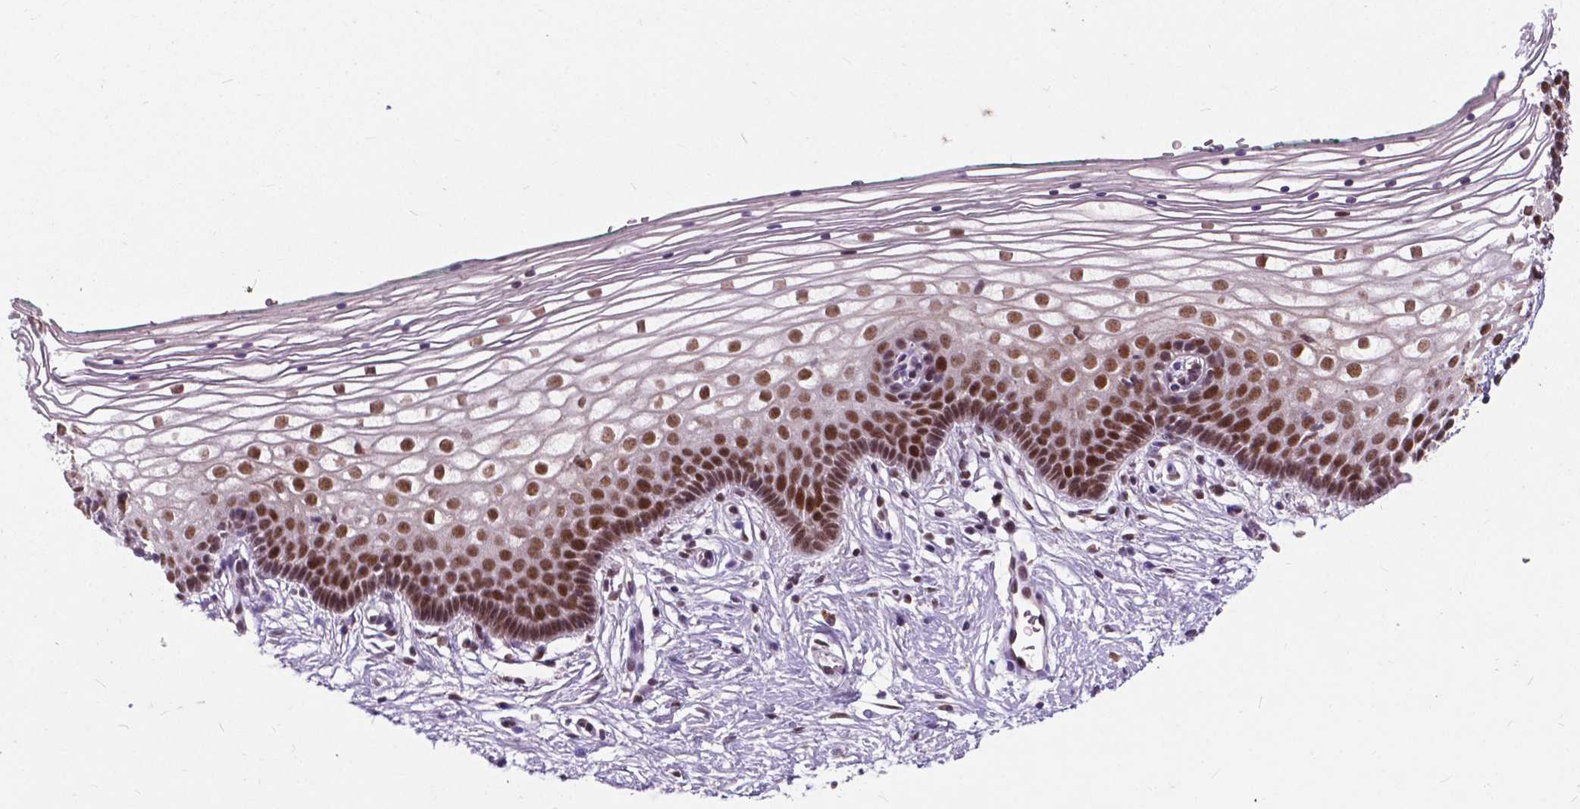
{"staining": {"intensity": "moderate", "quantity": ">75%", "location": "nuclear"}, "tissue": "vagina", "cell_type": "Squamous epithelial cells", "image_type": "normal", "snomed": [{"axis": "morphology", "description": "Normal tissue, NOS"}, {"axis": "topography", "description": "Vagina"}], "caption": "Benign vagina reveals moderate nuclear staining in about >75% of squamous epithelial cells.", "gene": "MSH2", "patient": {"sex": "female", "age": 36}}